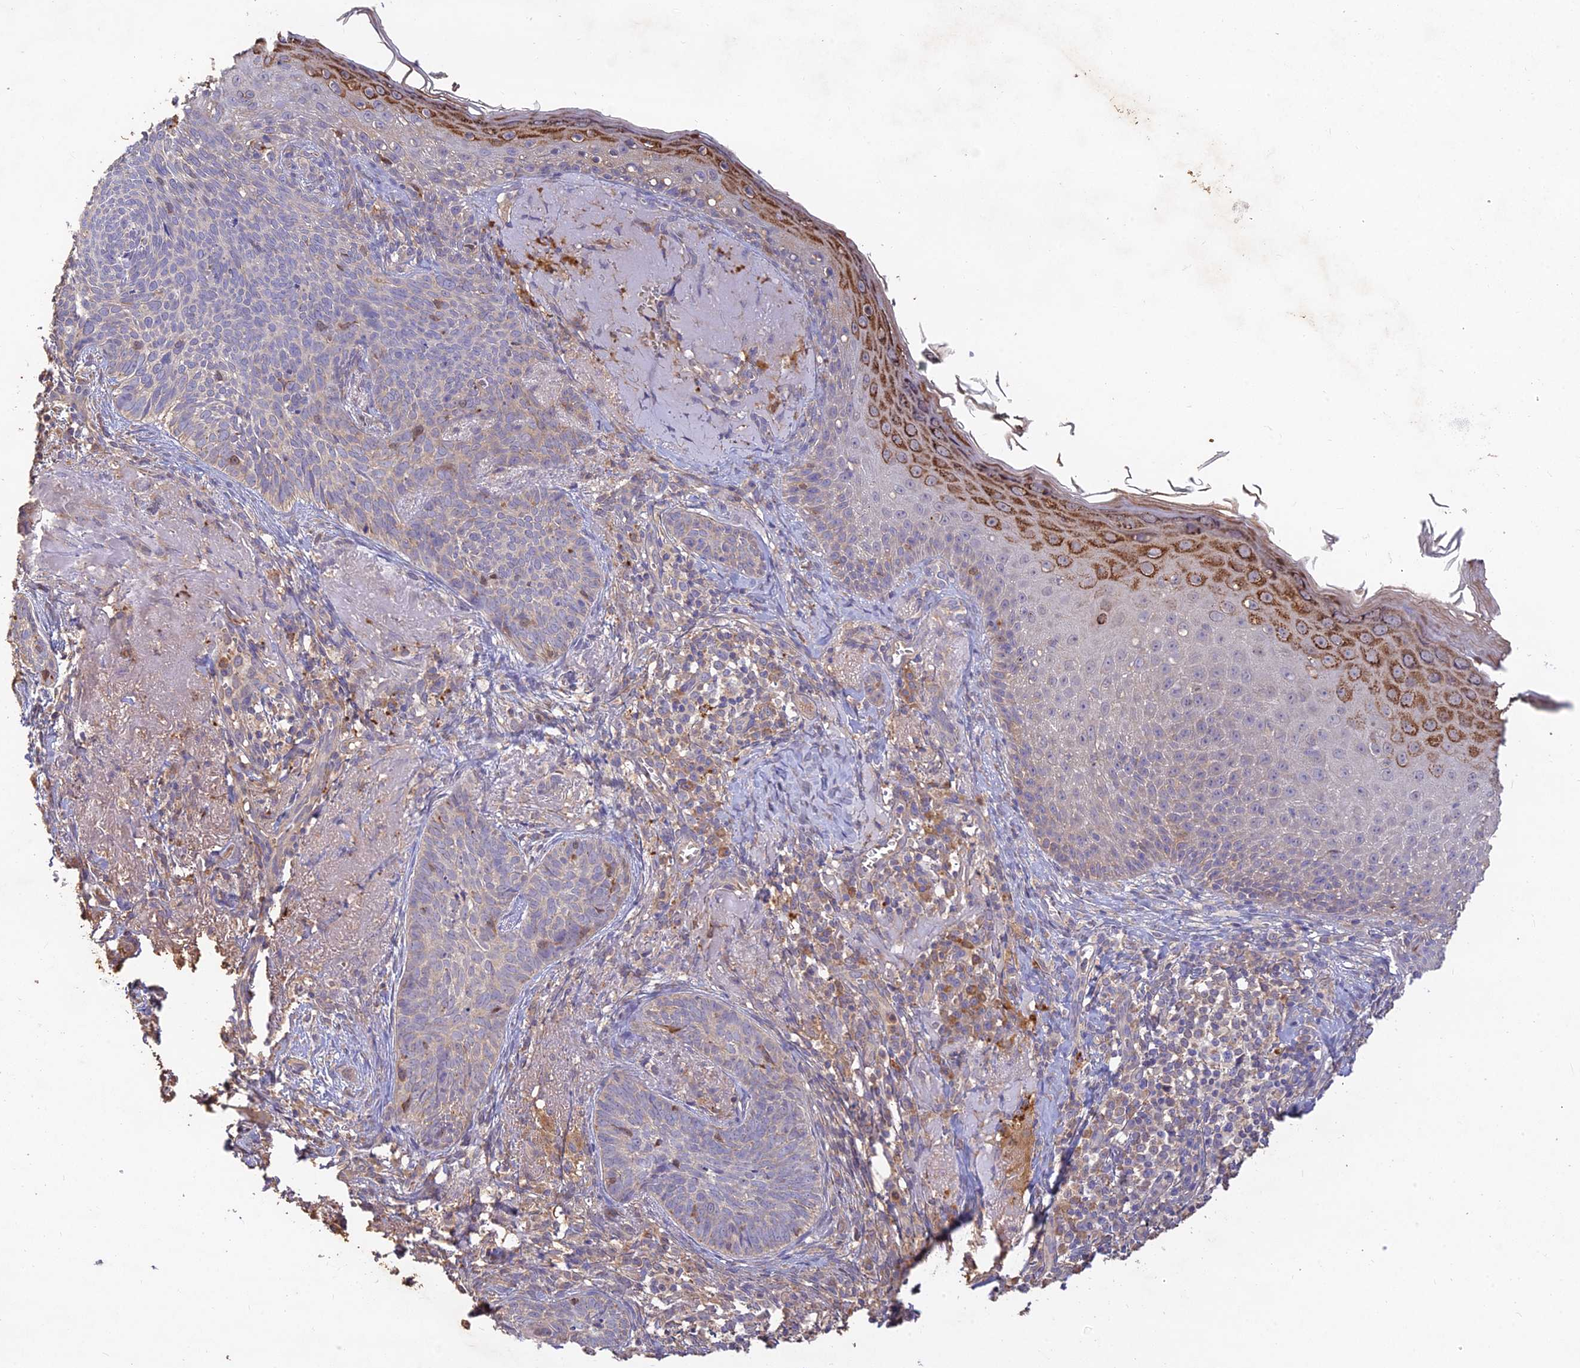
{"staining": {"intensity": "negative", "quantity": "none", "location": "none"}, "tissue": "skin cancer", "cell_type": "Tumor cells", "image_type": "cancer", "snomed": [{"axis": "morphology", "description": "Basal cell carcinoma"}, {"axis": "topography", "description": "Skin"}], "caption": "Basal cell carcinoma (skin) stained for a protein using immunohistochemistry shows no staining tumor cells.", "gene": "ACSM5", "patient": {"sex": "female", "age": 76}}